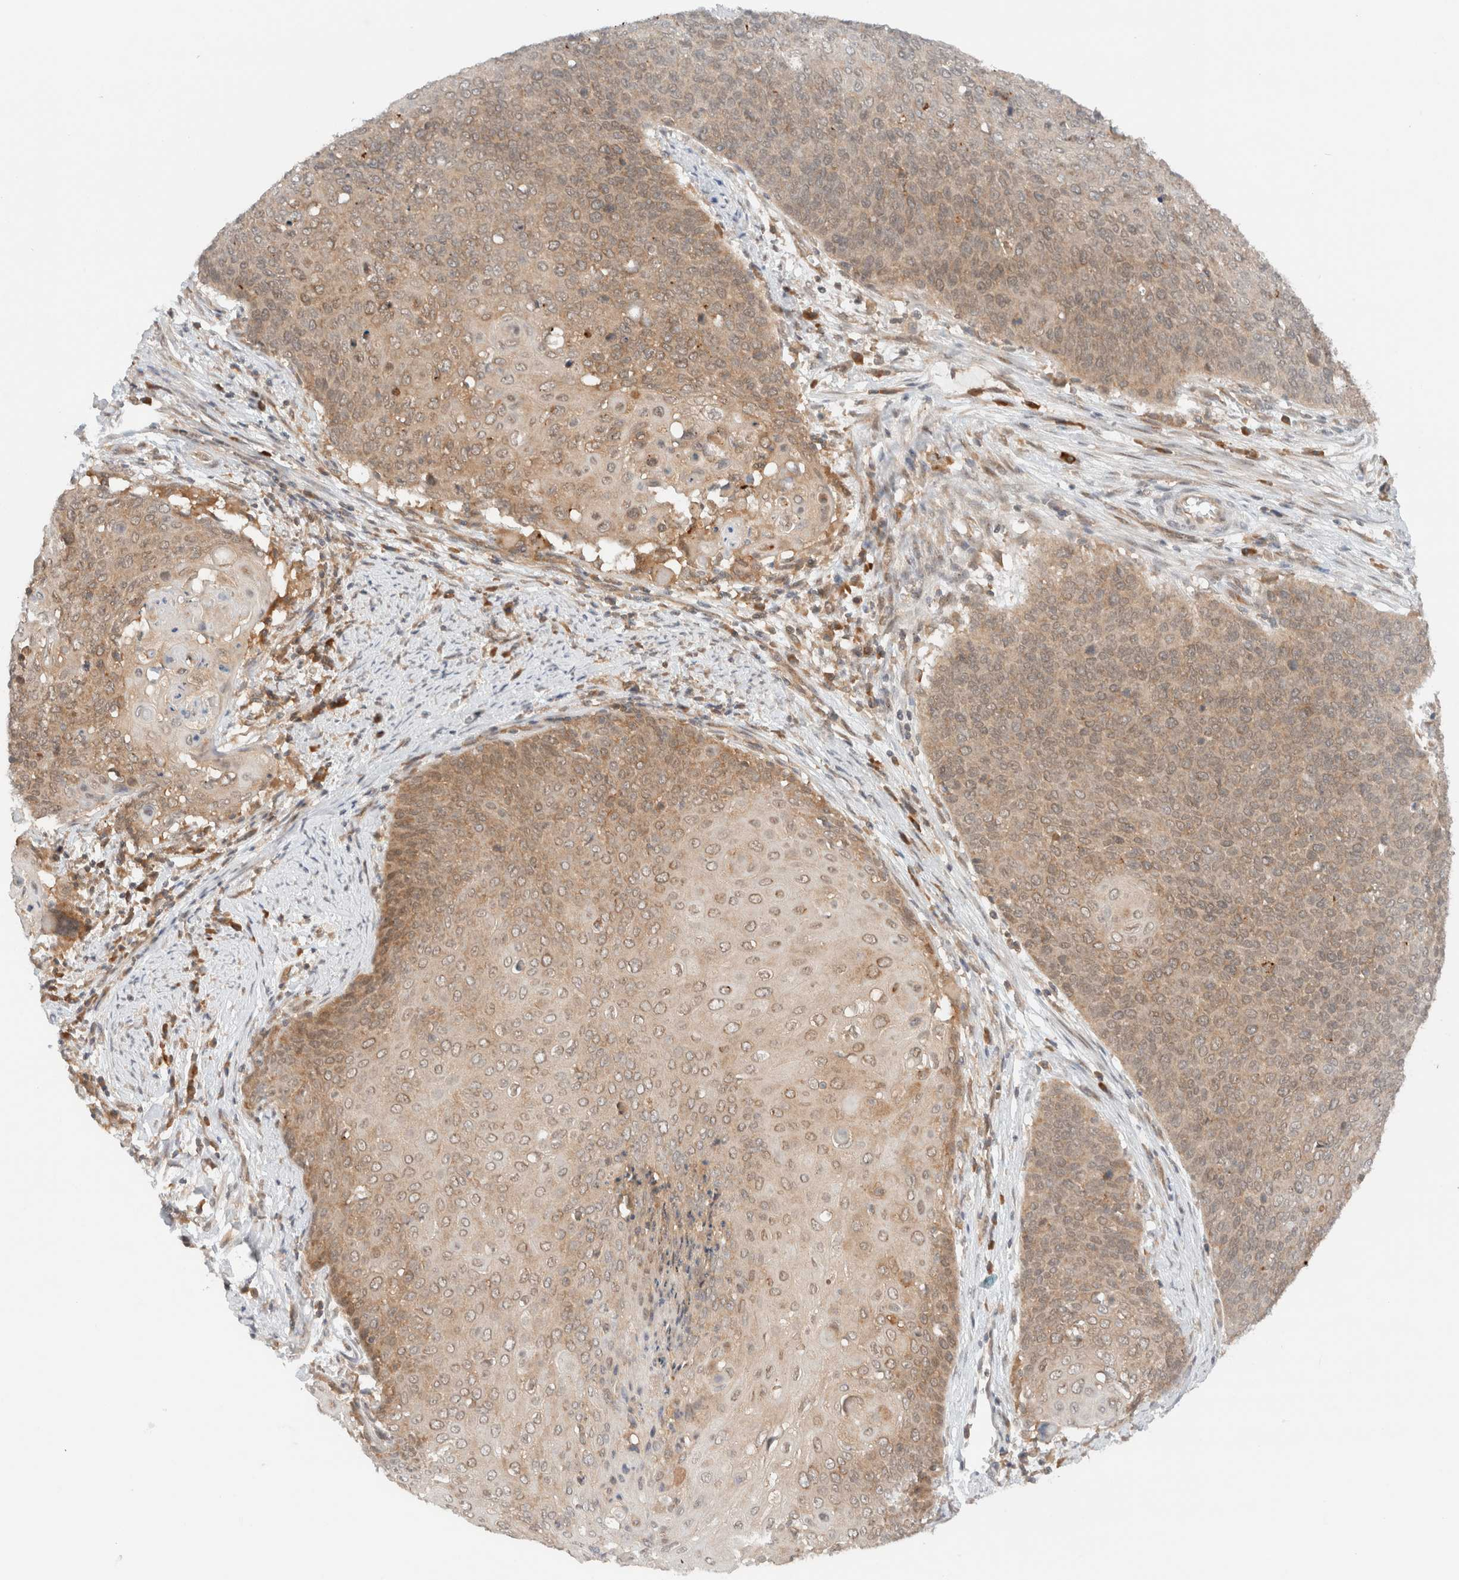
{"staining": {"intensity": "weak", "quantity": ">75%", "location": "cytoplasmic/membranous,nuclear"}, "tissue": "cervical cancer", "cell_type": "Tumor cells", "image_type": "cancer", "snomed": [{"axis": "morphology", "description": "Squamous cell carcinoma, NOS"}, {"axis": "topography", "description": "Cervix"}], "caption": "Squamous cell carcinoma (cervical) was stained to show a protein in brown. There is low levels of weak cytoplasmic/membranous and nuclear expression in about >75% of tumor cells.", "gene": "ARFGEF2", "patient": {"sex": "female", "age": 39}}